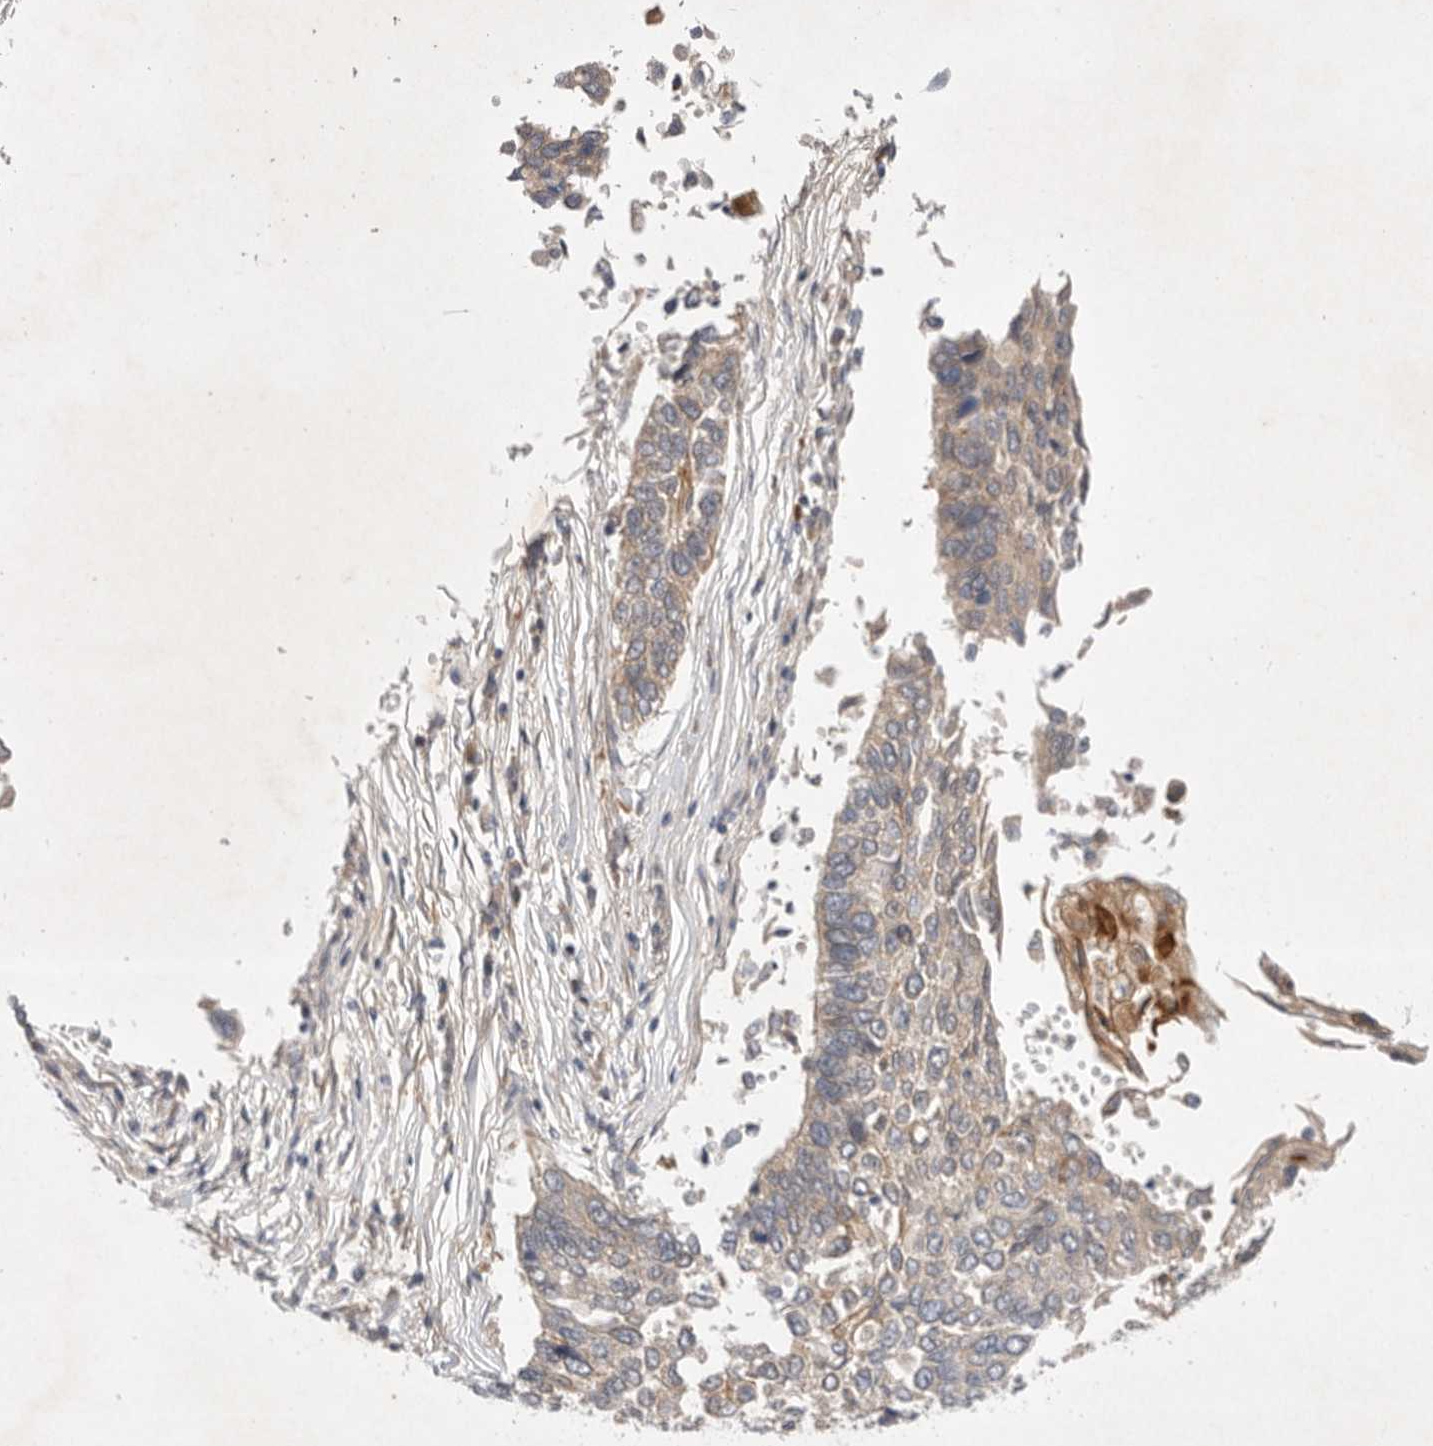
{"staining": {"intensity": "weak", "quantity": "<25%", "location": "cytoplasmic/membranous"}, "tissue": "lung cancer", "cell_type": "Tumor cells", "image_type": "cancer", "snomed": [{"axis": "morphology", "description": "Normal tissue, NOS"}, {"axis": "morphology", "description": "Squamous cell carcinoma, NOS"}, {"axis": "topography", "description": "Cartilage tissue"}, {"axis": "topography", "description": "Bronchus"}, {"axis": "topography", "description": "Lung"}, {"axis": "topography", "description": "Peripheral nerve tissue"}], "caption": "Immunohistochemistry image of neoplastic tissue: human lung cancer (squamous cell carcinoma) stained with DAB (3,3'-diaminobenzidine) reveals no significant protein positivity in tumor cells.", "gene": "PTPDC1", "patient": {"sex": "female", "age": 49}}